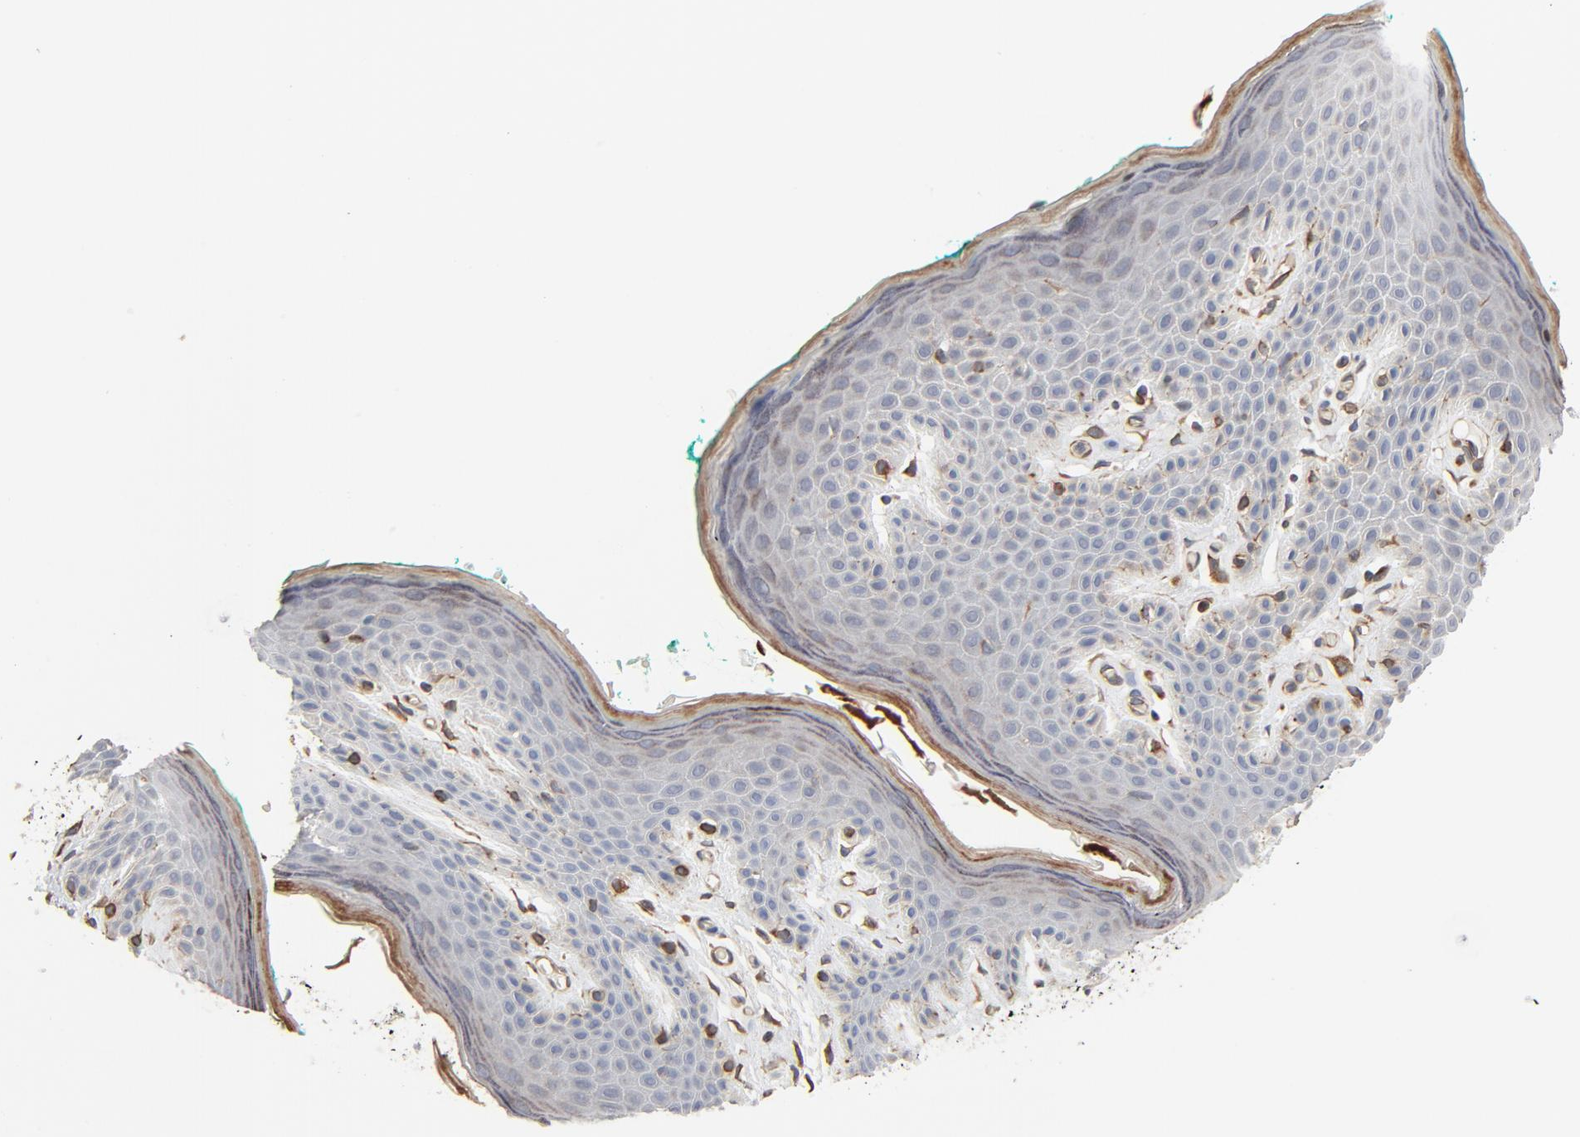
{"staining": {"intensity": "moderate", "quantity": "<25%", "location": "cytoplasmic/membranous"}, "tissue": "skin", "cell_type": "Epidermal cells", "image_type": "normal", "snomed": [{"axis": "morphology", "description": "Normal tissue, NOS"}, {"axis": "topography", "description": "Anal"}], "caption": "Immunohistochemistry (IHC) micrograph of benign human skin stained for a protein (brown), which reveals low levels of moderate cytoplasmic/membranous positivity in about <25% of epidermal cells.", "gene": "TRIOBP", "patient": {"sex": "male", "age": 74}}